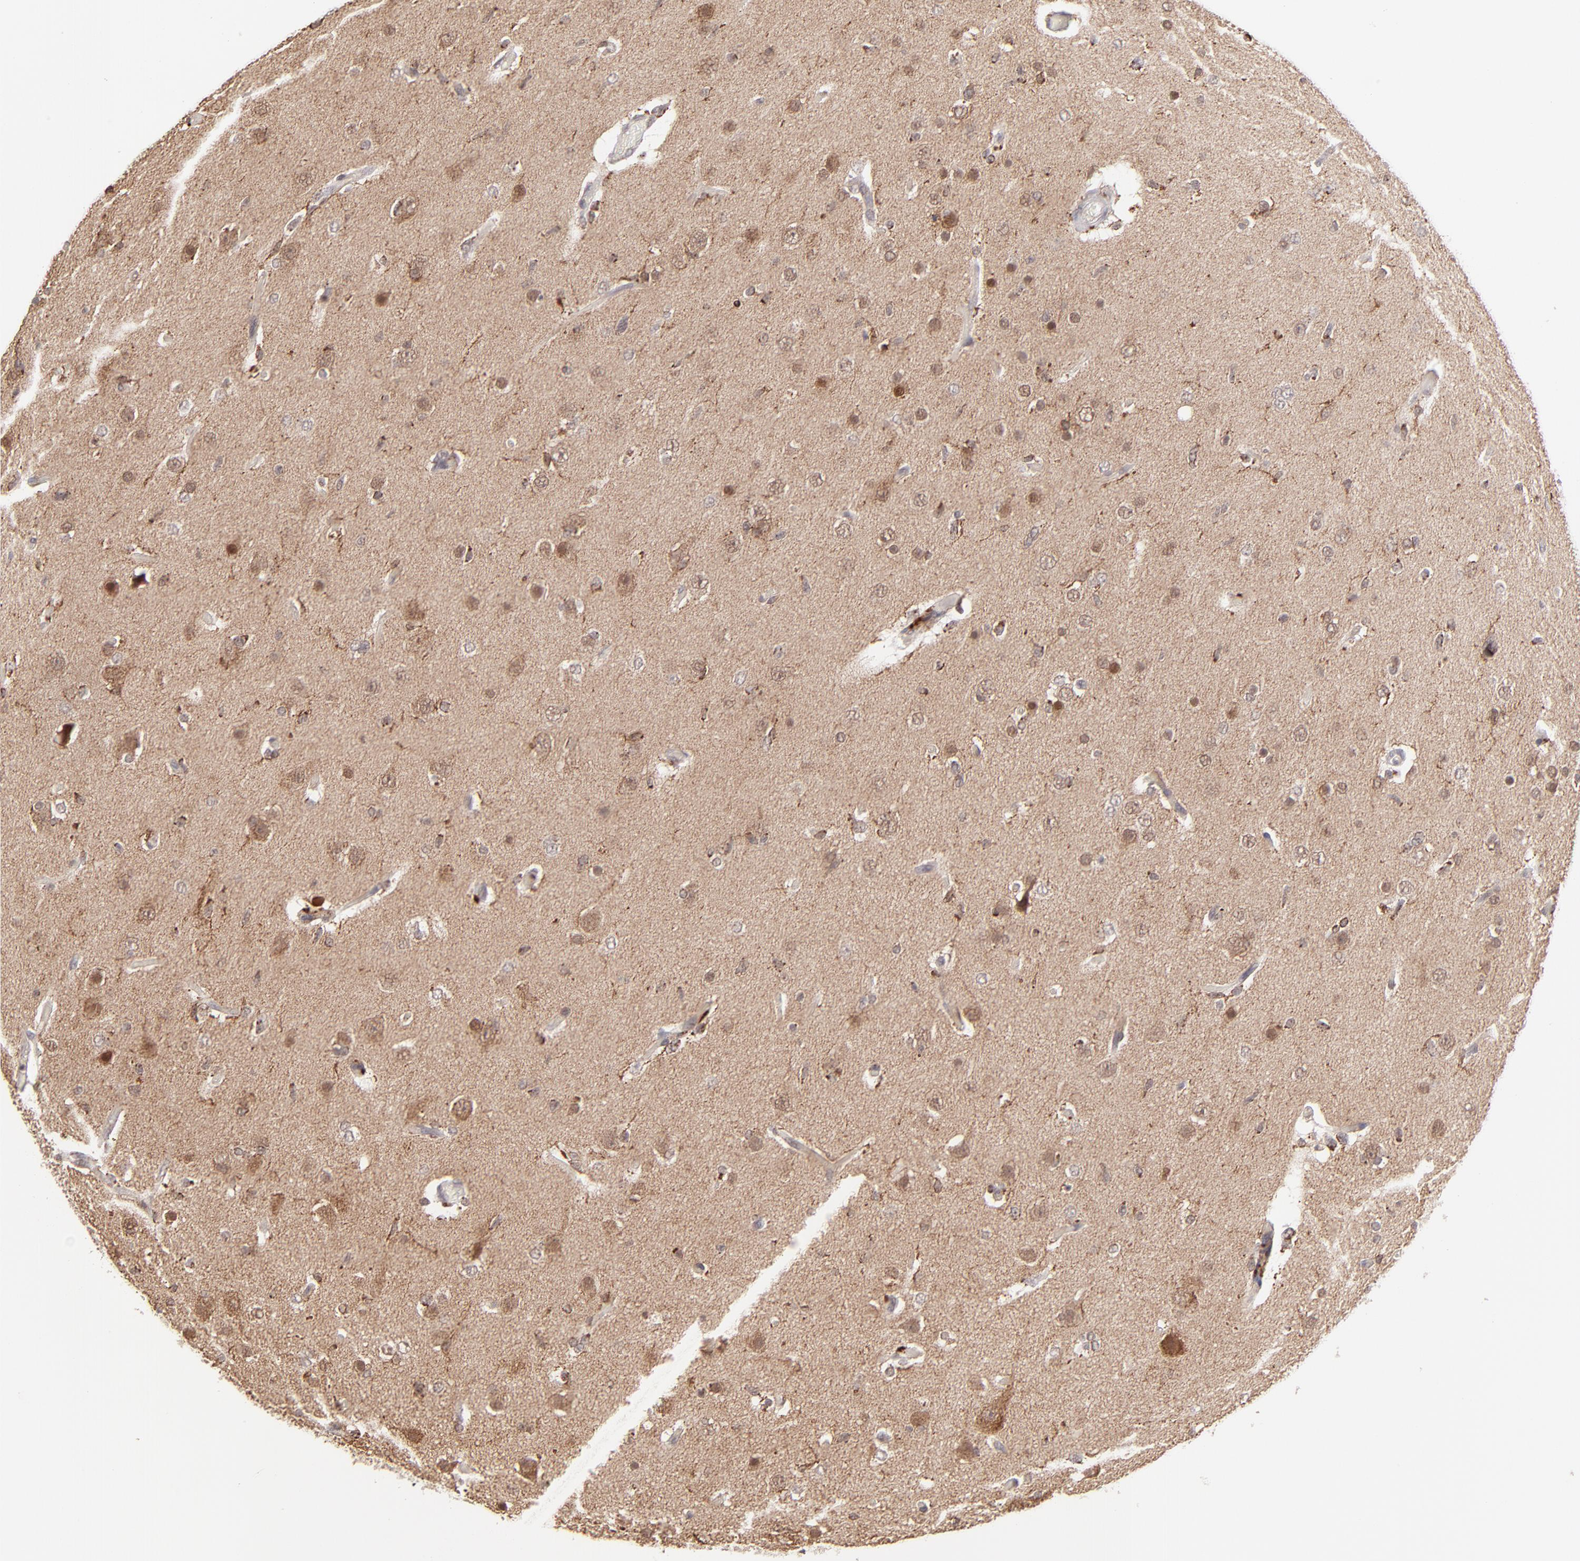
{"staining": {"intensity": "weak", "quantity": "25%-75%", "location": "cytoplasmic/membranous,nuclear"}, "tissue": "glioma", "cell_type": "Tumor cells", "image_type": "cancer", "snomed": [{"axis": "morphology", "description": "Glioma, malignant, High grade"}, {"axis": "topography", "description": "Brain"}], "caption": "Immunohistochemical staining of glioma displays low levels of weak cytoplasmic/membranous and nuclear staining in about 25%-75% of tumor cells. The protein is stained brown, and the nuclei are stained in blue (DAB IHC with brightfield microscopy, high magnification).", "gene": "SLC15A1", "patient": {"sex": "male", "age": 33}}